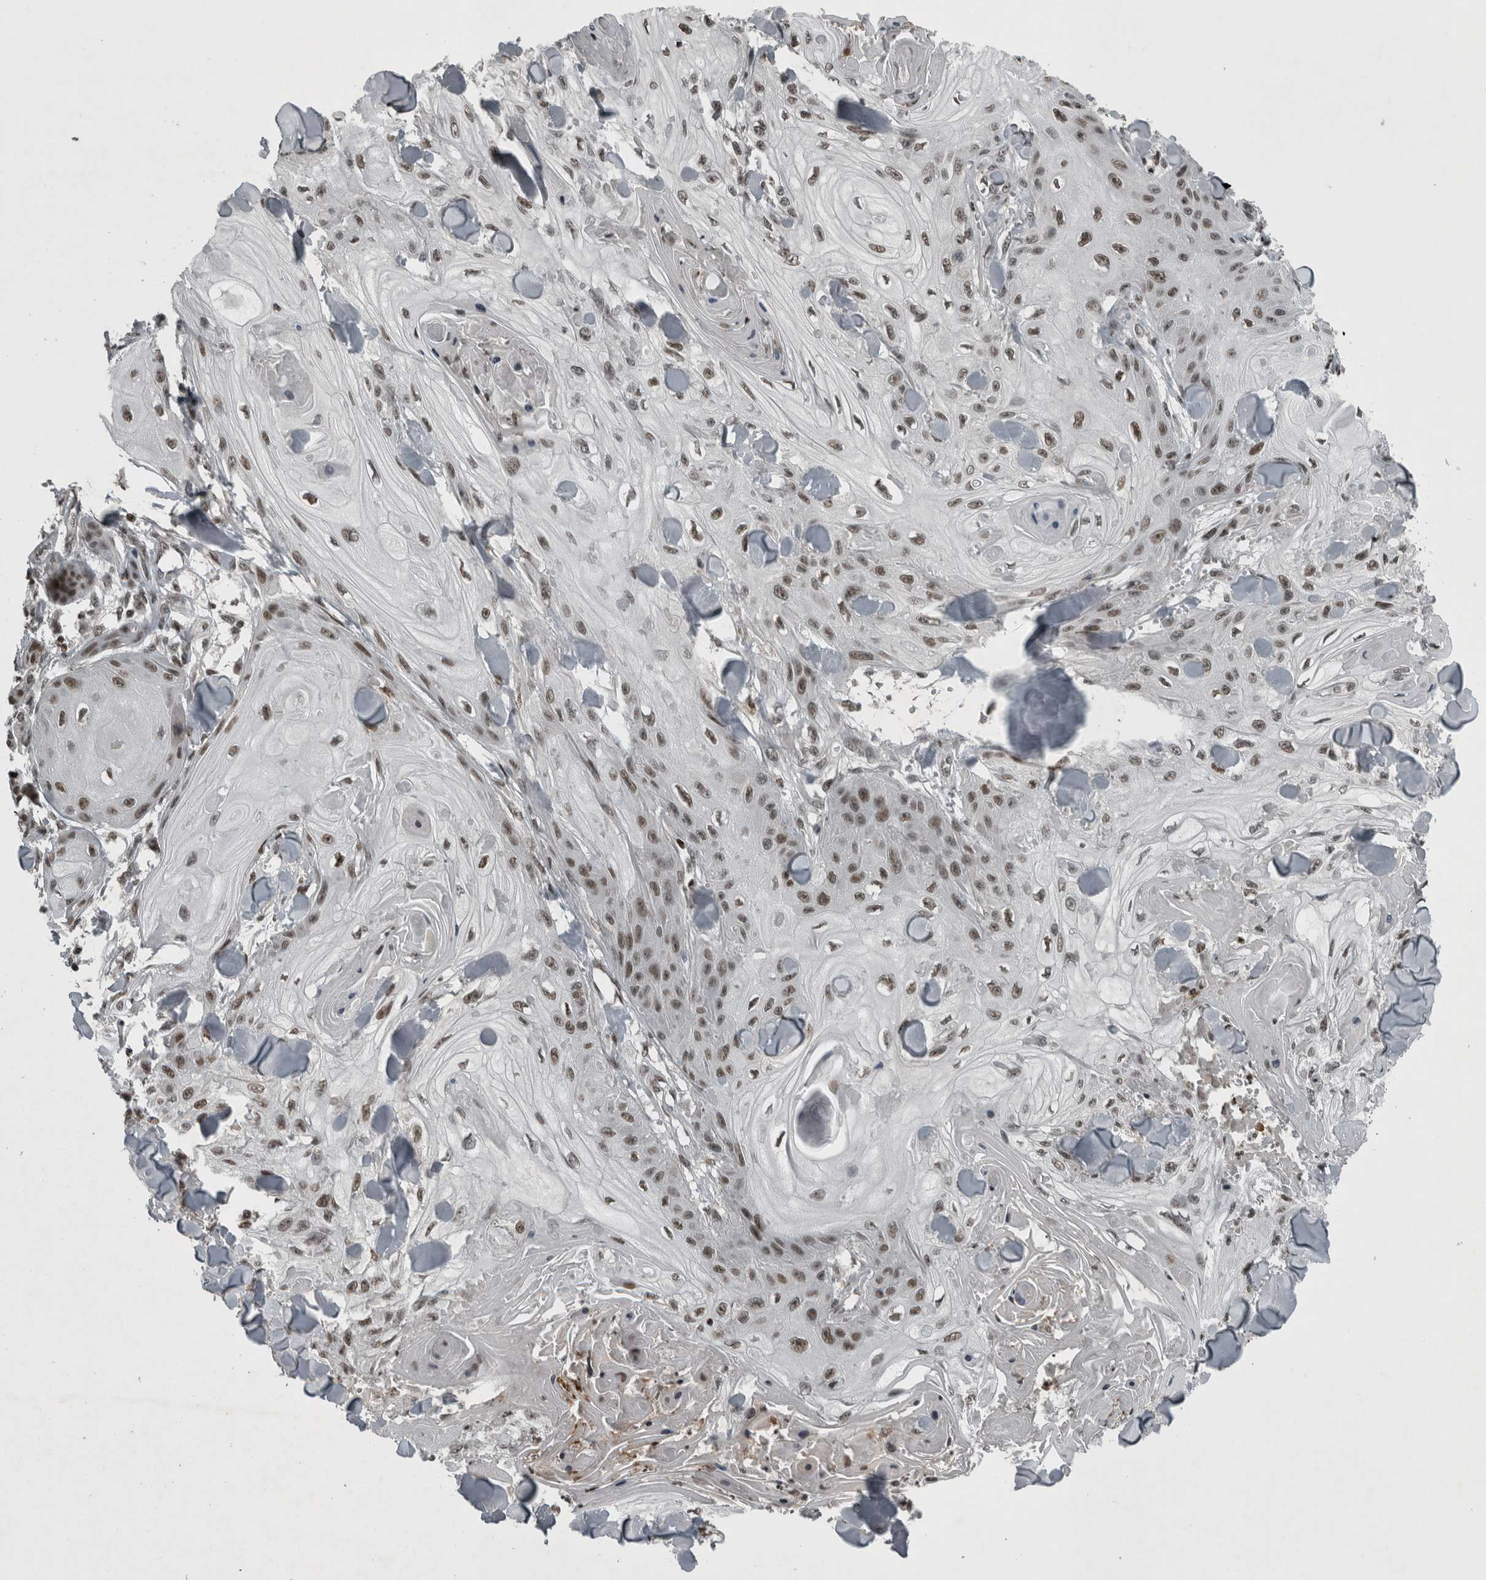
{"staining": {"intensity": "moderate", "quantity": ">75%", "location": "nuclear"}, "tissue": "skin cancer", "cell_type": "Tumor cells", "image_type": "cancer", "snomed": [{"axis": "morphology", "description": "Squamous cell carcinoma, NOS"}, {"axis": "topography", "description": "Skin"}], "caption": "IHC (DAB) staining of skin squamous cell carcinoma displays moderate nuclear protein staining in about >75% of tumor cells.", "gene": "UNC50", "patient": {"sex": "male", "age": 74}}